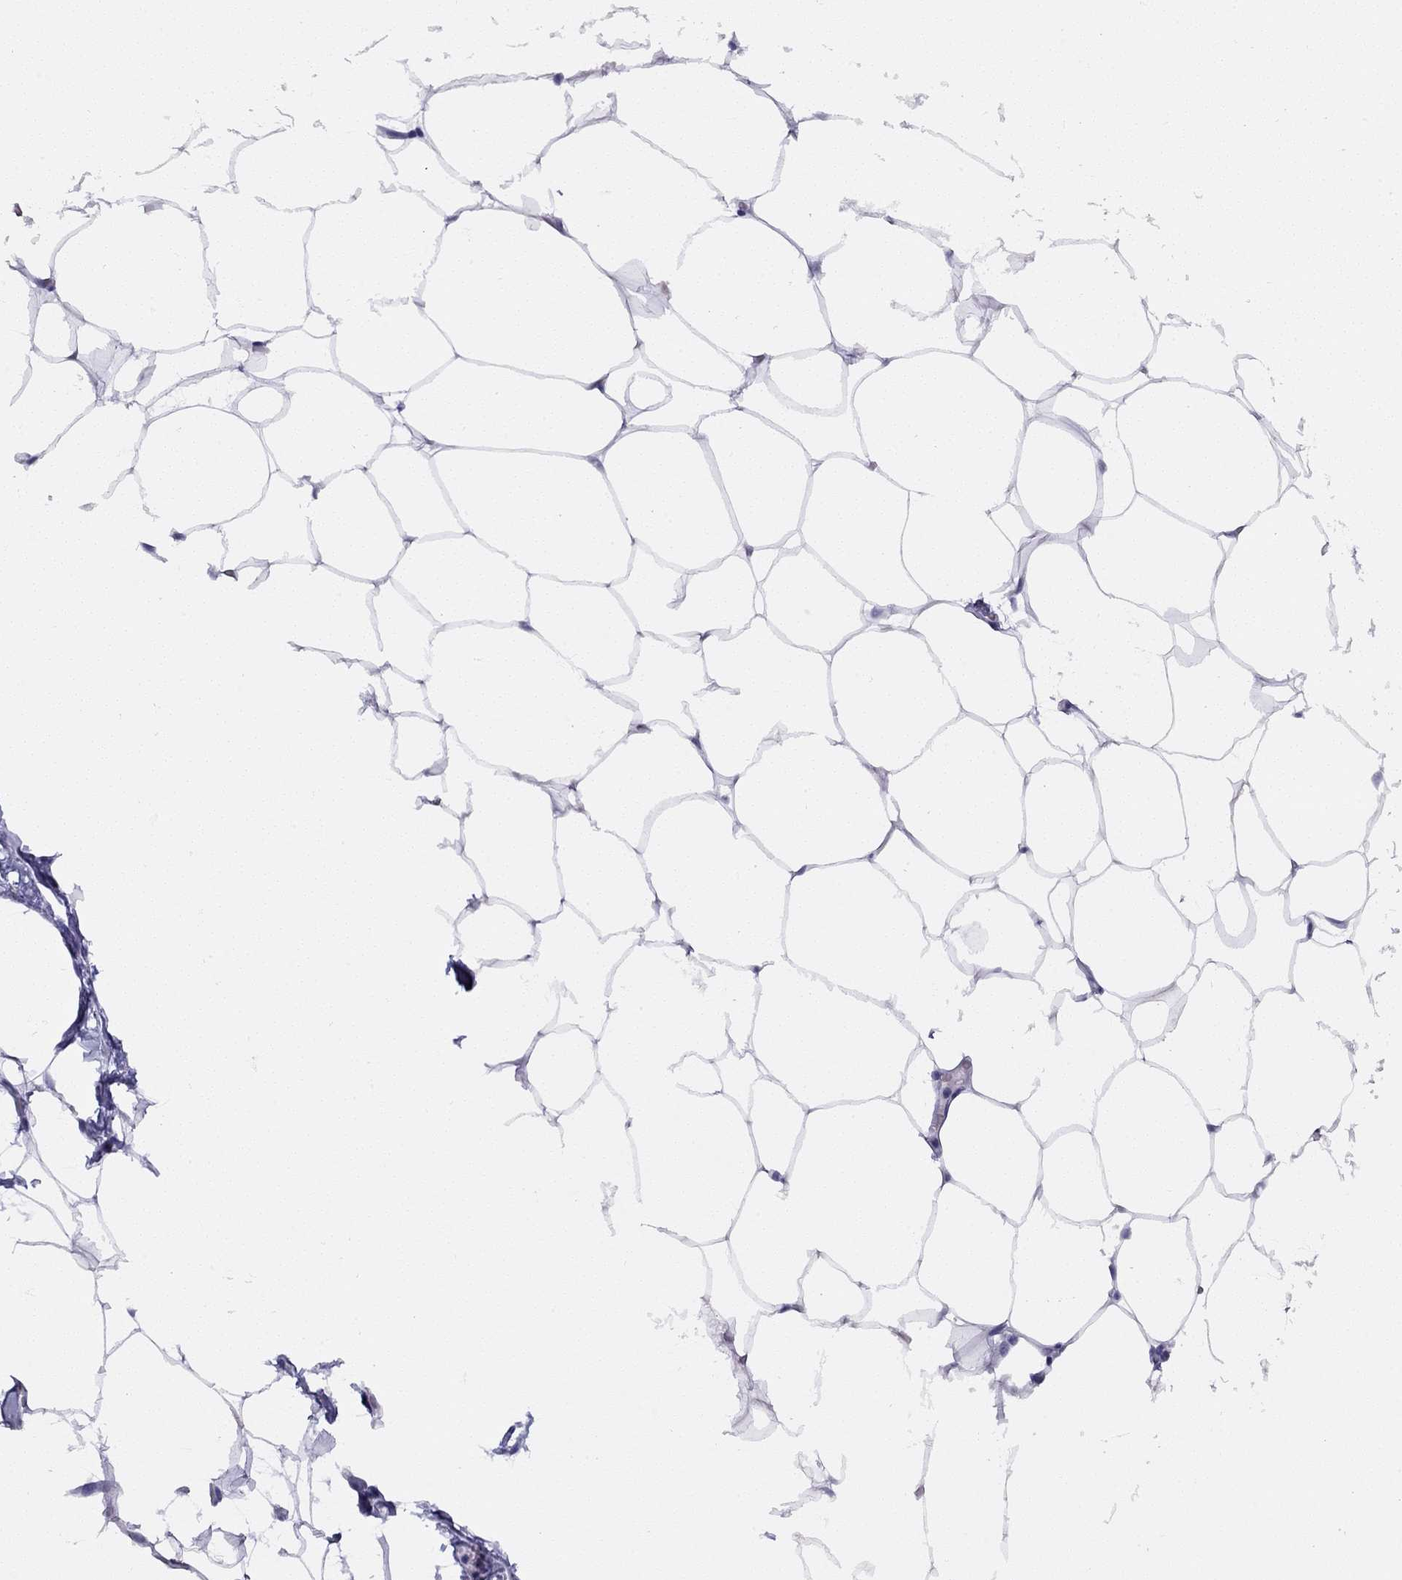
{"staining": {"intensity": "negative", "quantity": "none", "location": "none"}, "tissue": "adipose tissue", "cell_type": "Adipocytes", "image_type": "normal", "snomed": [{"axis": "morphology", "description": "Normal tissue, NOS"}, {"axis": "topography", "description": "Adipose tissue"}], "caption": "This histopathology image is of unremarkable adipose tissue stained with immunohistochemistry to label a protein in brown with the nuclei are counter-stained blue. There is no staining in adipocytes.", "gene": "CPNE4", "patient": {"sex": "male", "age": 57}}